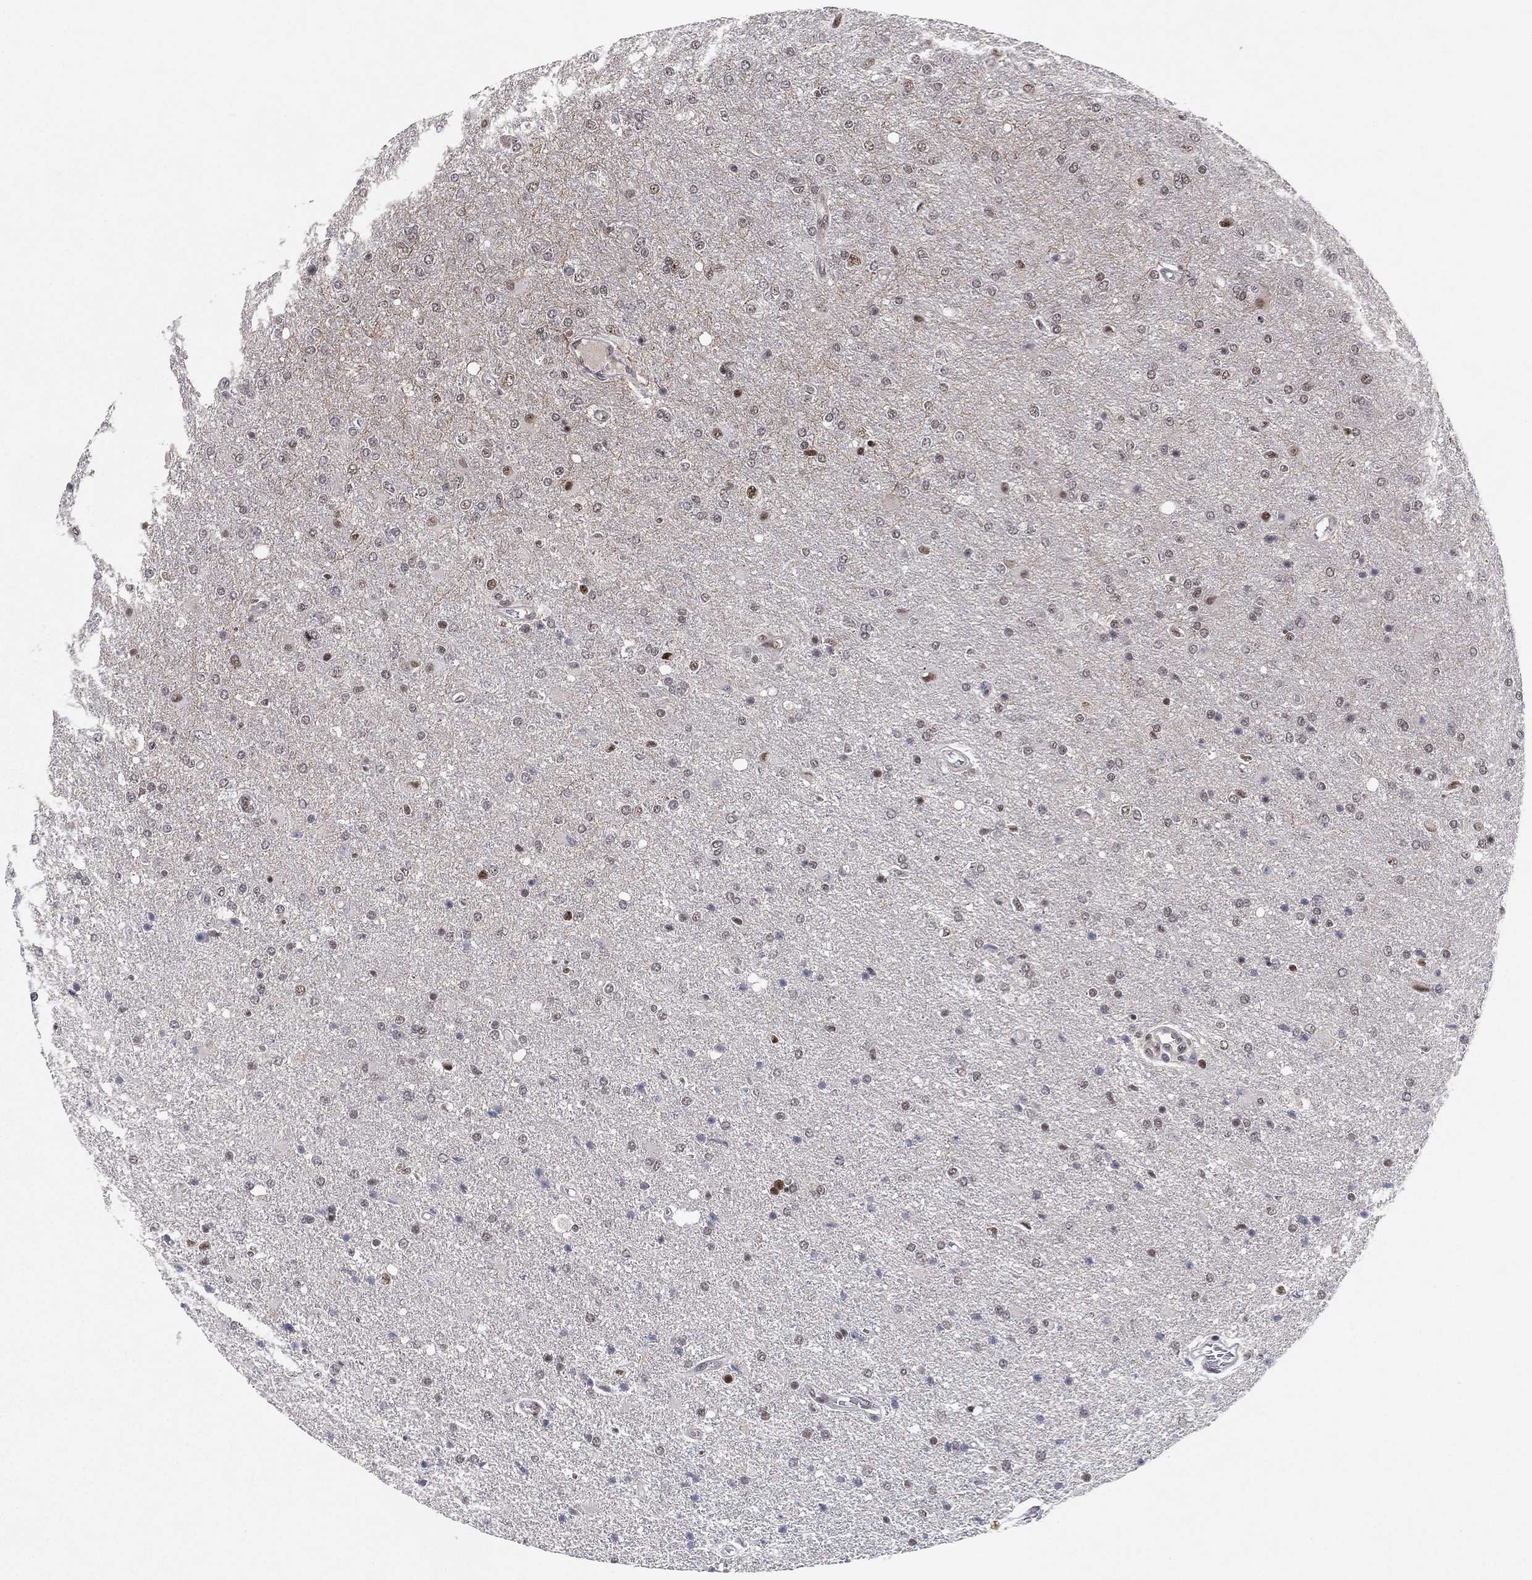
{"staining": {"intensity": "negative", "quantity": "none", "location": "none"}, "tissue": "glioma", "cell_type": "Tumor cells", "image_type": "cancer", "snomed": [{"axis": "morphology", "description": "Glioma, malignant, High grade"}, {"axis": "topography", "description": "Cerebral cortex"}], "caption": "A photomicrograph of malignant glioma (high-grade) stained for a protein displays no brown staining in tumor cells.", "gene": "DGCR8", "patient": {"sex": "male", "age": 70}}